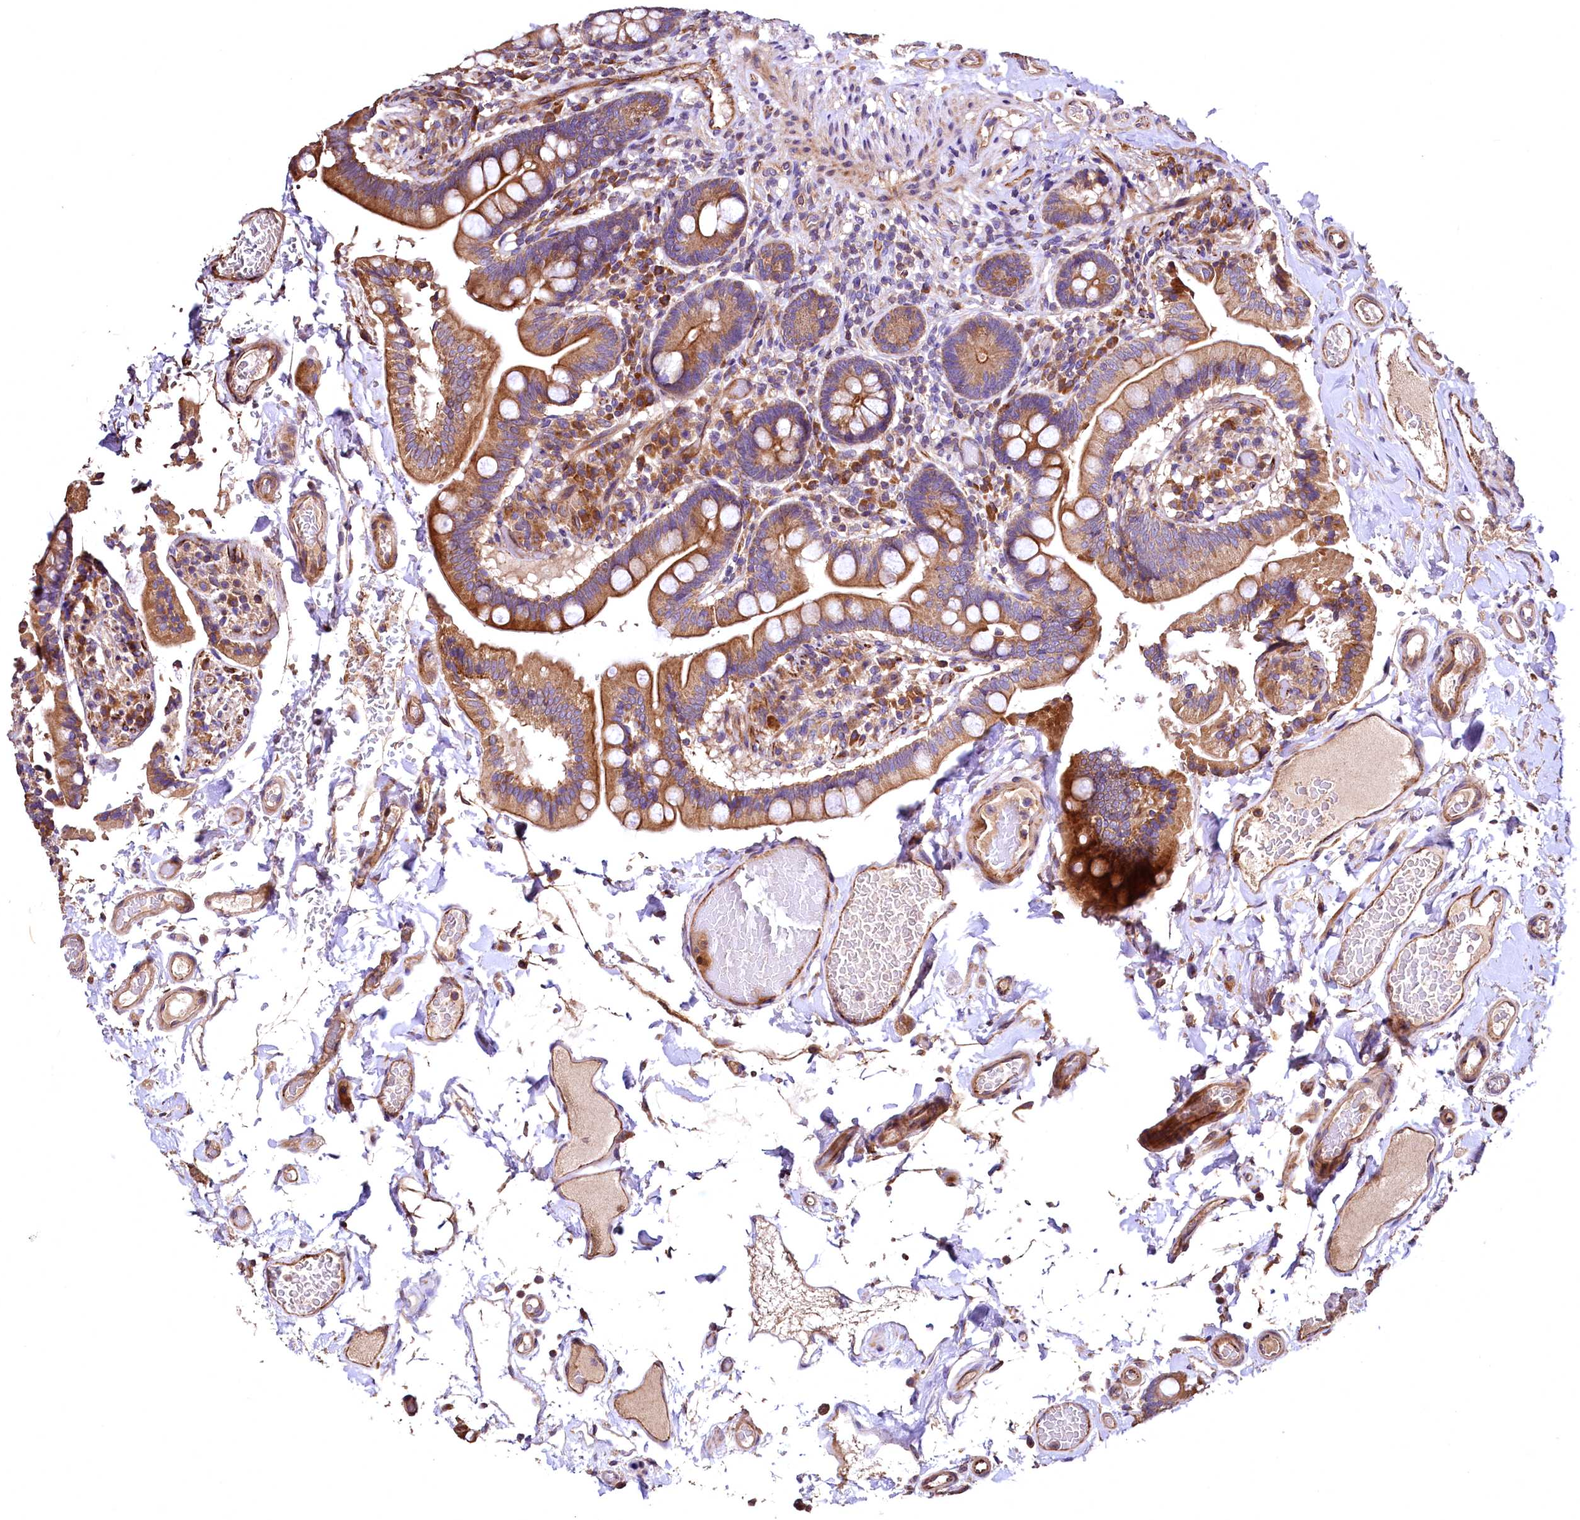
{"staining": {"intensity": "moderate", "quantity": ">75%", "location": "cytoplasmic/membranous"}, "tissue": "small intestine", "cell_type": "Glandular cells", "image_type": "normal", "snomed": [{"axis": "morphology", "description": "Normal tissue, NOS"}, {"axis": "topography", "description": "Small intestine"}], "caption": "About >75% of glandular cells in unremarkable human small intestine reveal moderate cytoplasmic/membranous protein expression as visualized by brown immunohistochemical staining.", "gene": "RASSF1", "patient": {"sex": "female", "age": 64}}